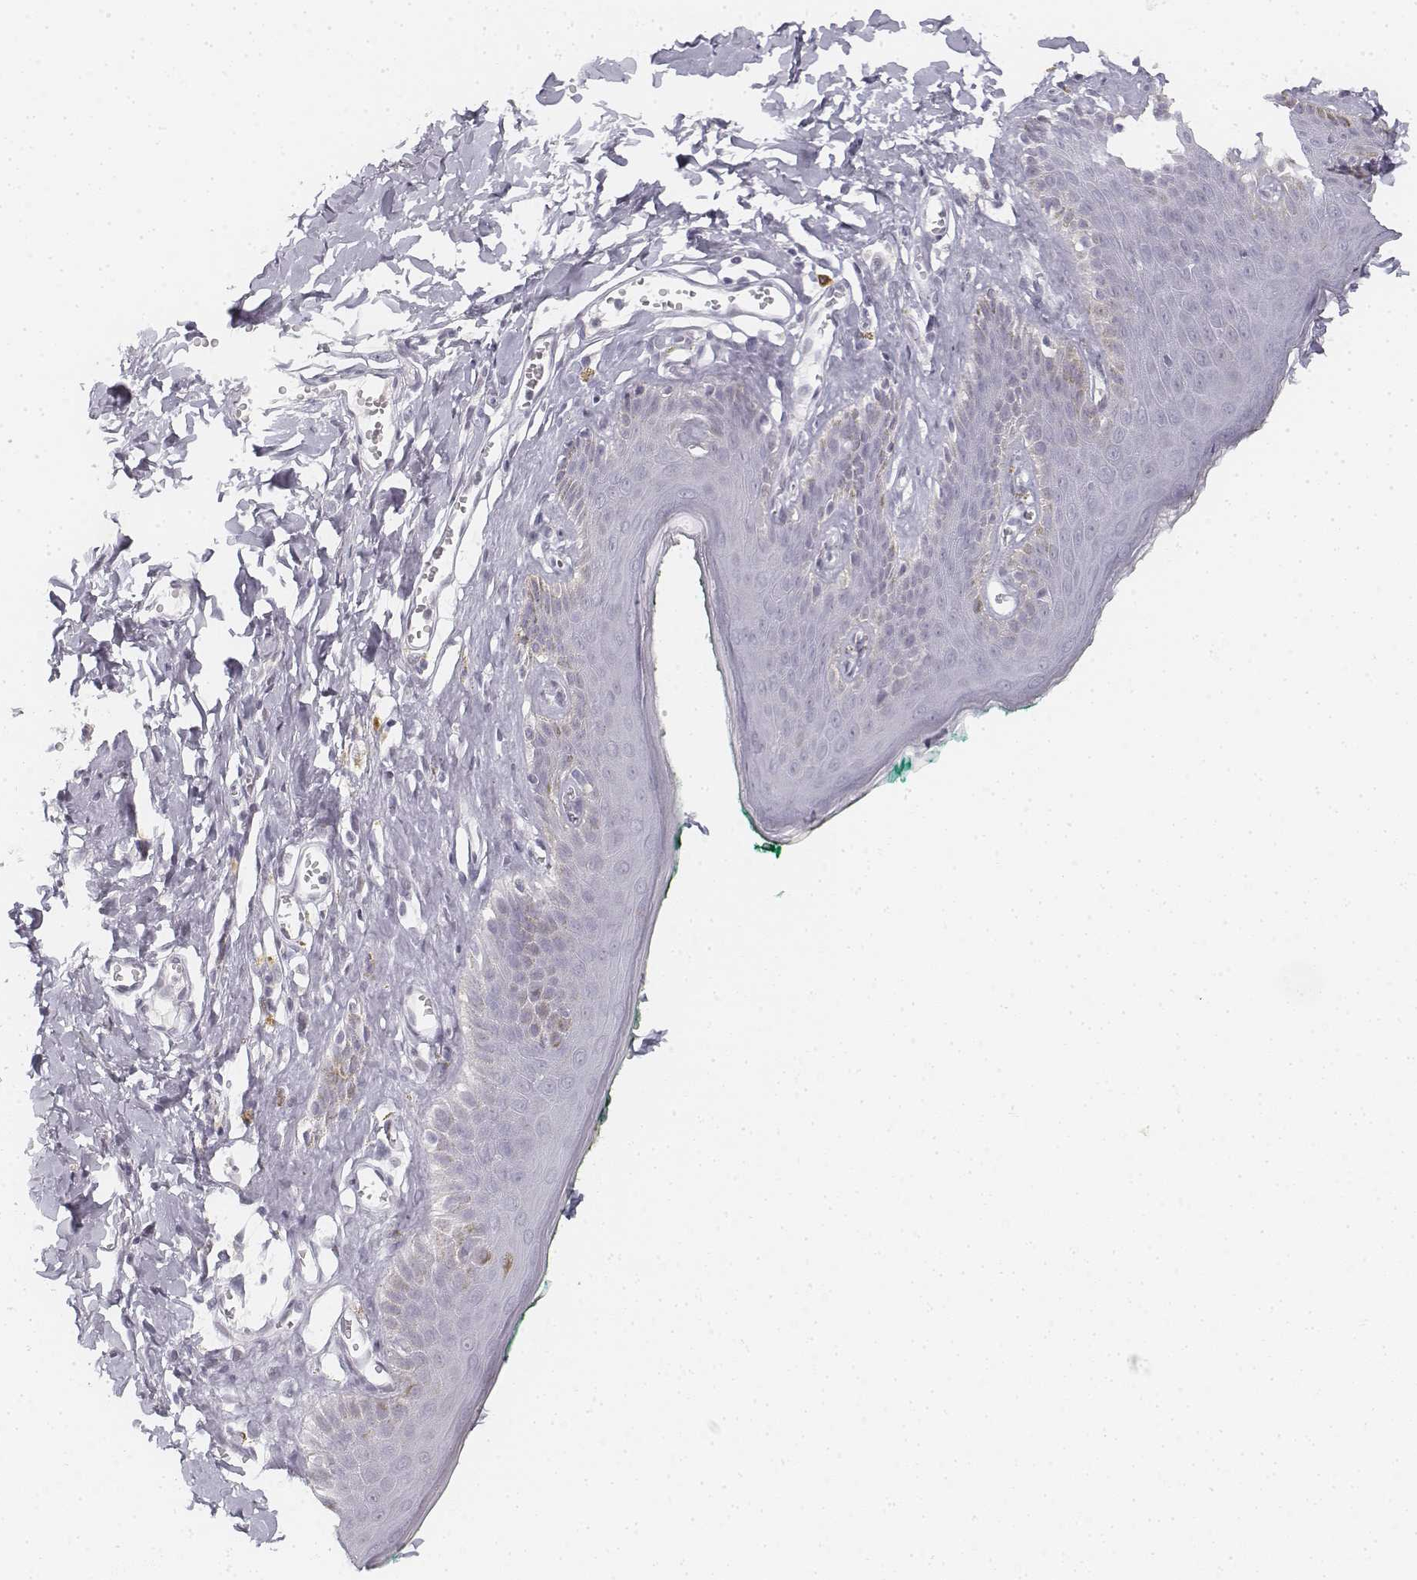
{"staining": {"intensity": "negative", "quantity": "none", "location": "none"}, "tissue": "skin", "cell_type": "Epidermal cells", "image_type": "normal", "snomed": [{"axis": "morphology", "description": "Normal tissue, NOS"}, {"axis": "topography", "description": "Vulva"}, {"axis": "topography", "description": "Peripheral nerve tissue"}], "caption": "Immunohistochemistry (IHC) image of benign skin stained for a protein (brown), which displays no staining in epidermal cells. (DAB (3,3'-diaminobenzidine) immunohistochemistry (IHC) visualized using brightfield microscopy, high magnification).", "gene": "KRTAP2", "patient": {"sex": "female", "age": 66}}